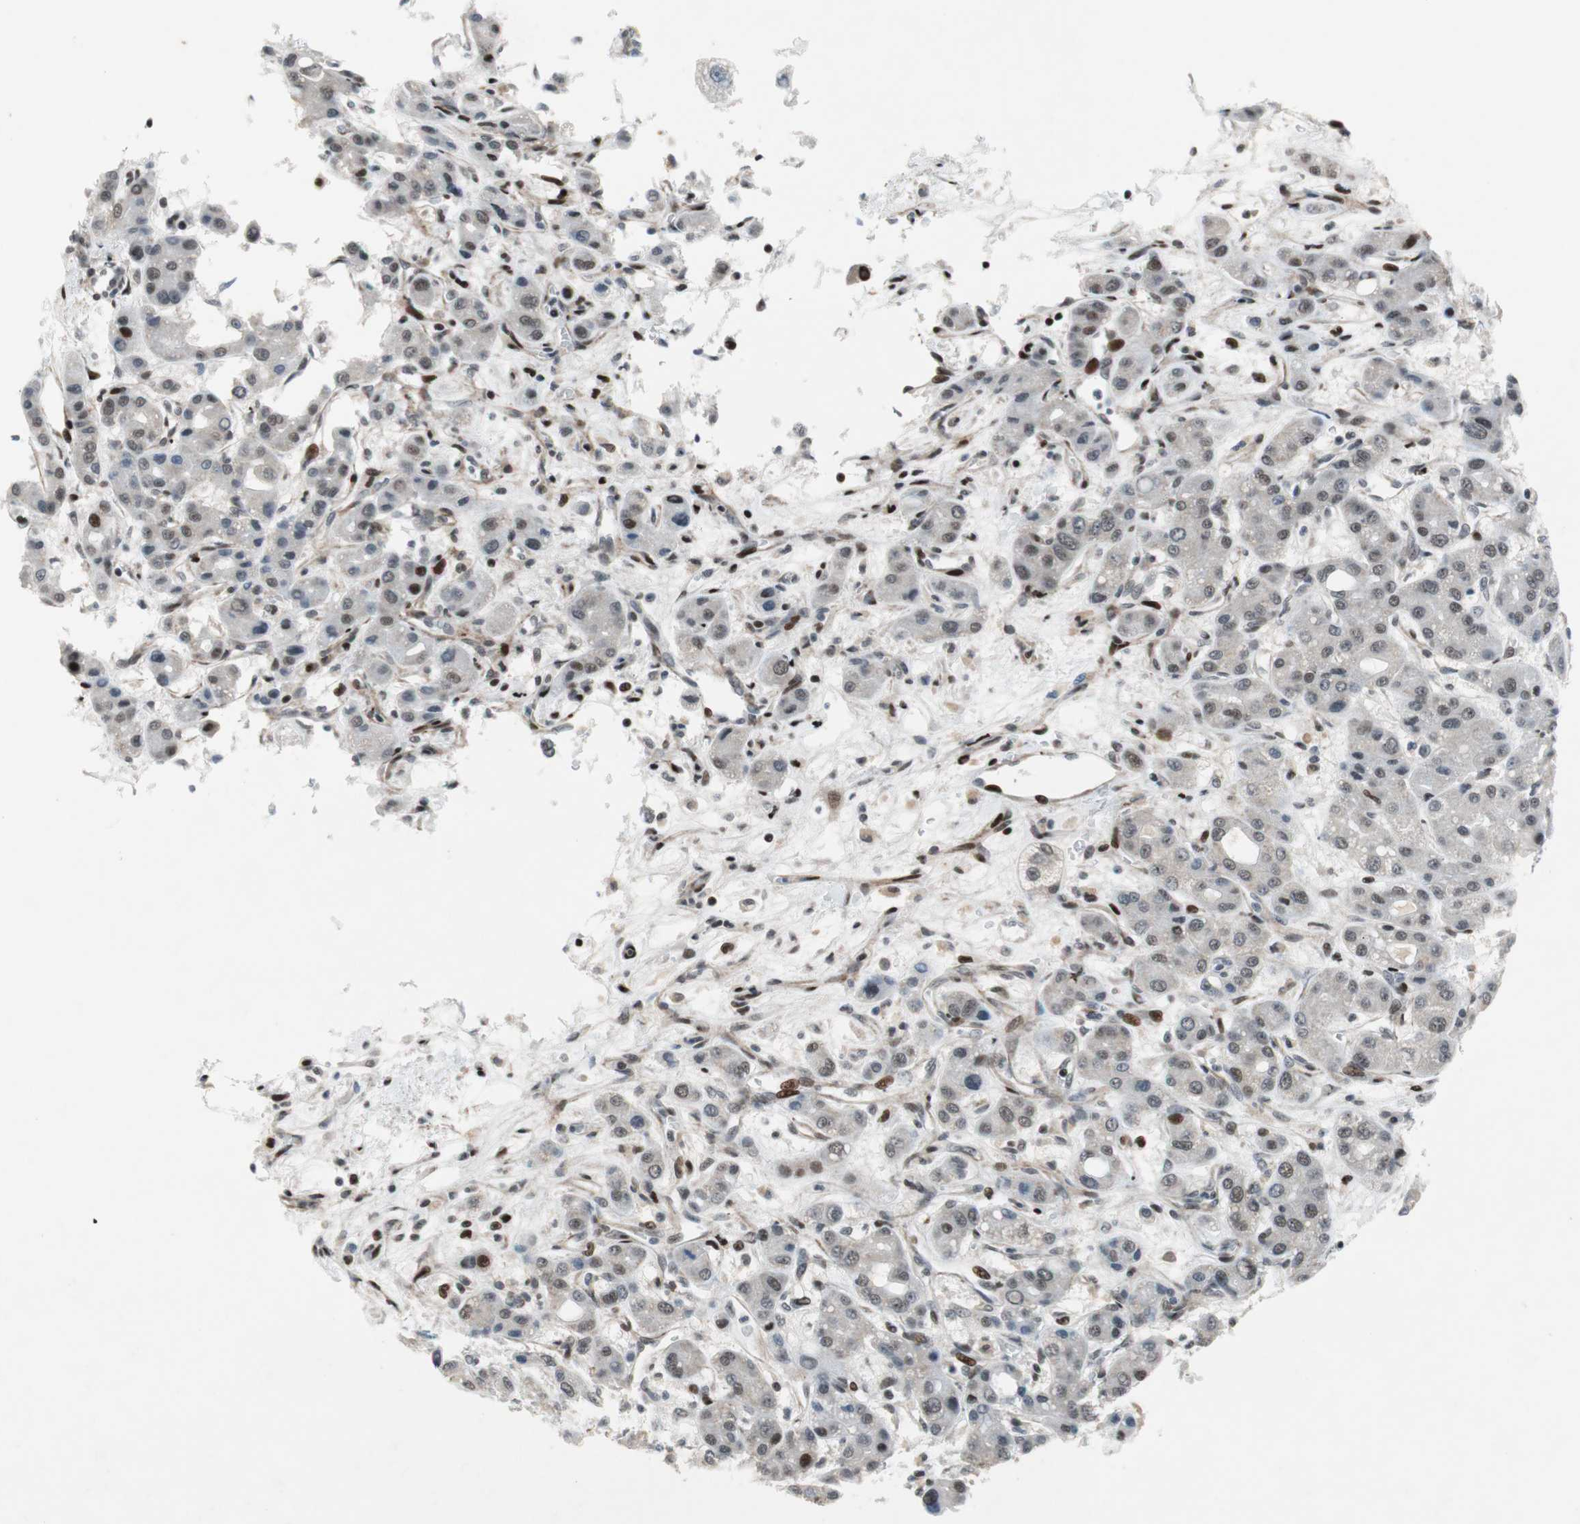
{"staining": {"intensity": "moderate", "quantity": "<25%", "location": "nuclear"}, "tissue": "liver cancer", "cell_type": "Tumor cells", "image_type": "cancer", "snomed": [{"axis": "morphology", "description": "Carcinoma, Hepatocellular, NOS"}, {"axis": "topography", "description": "Liver"}], "caption": "Immunohistochemical staining of liver hepatocellular carcinoma exhibits moderate nuclear protein positivity in approximately <25% of tumor cells.", "gene": "FBXO44", "patient": {"sex": "male", "age": 55}}